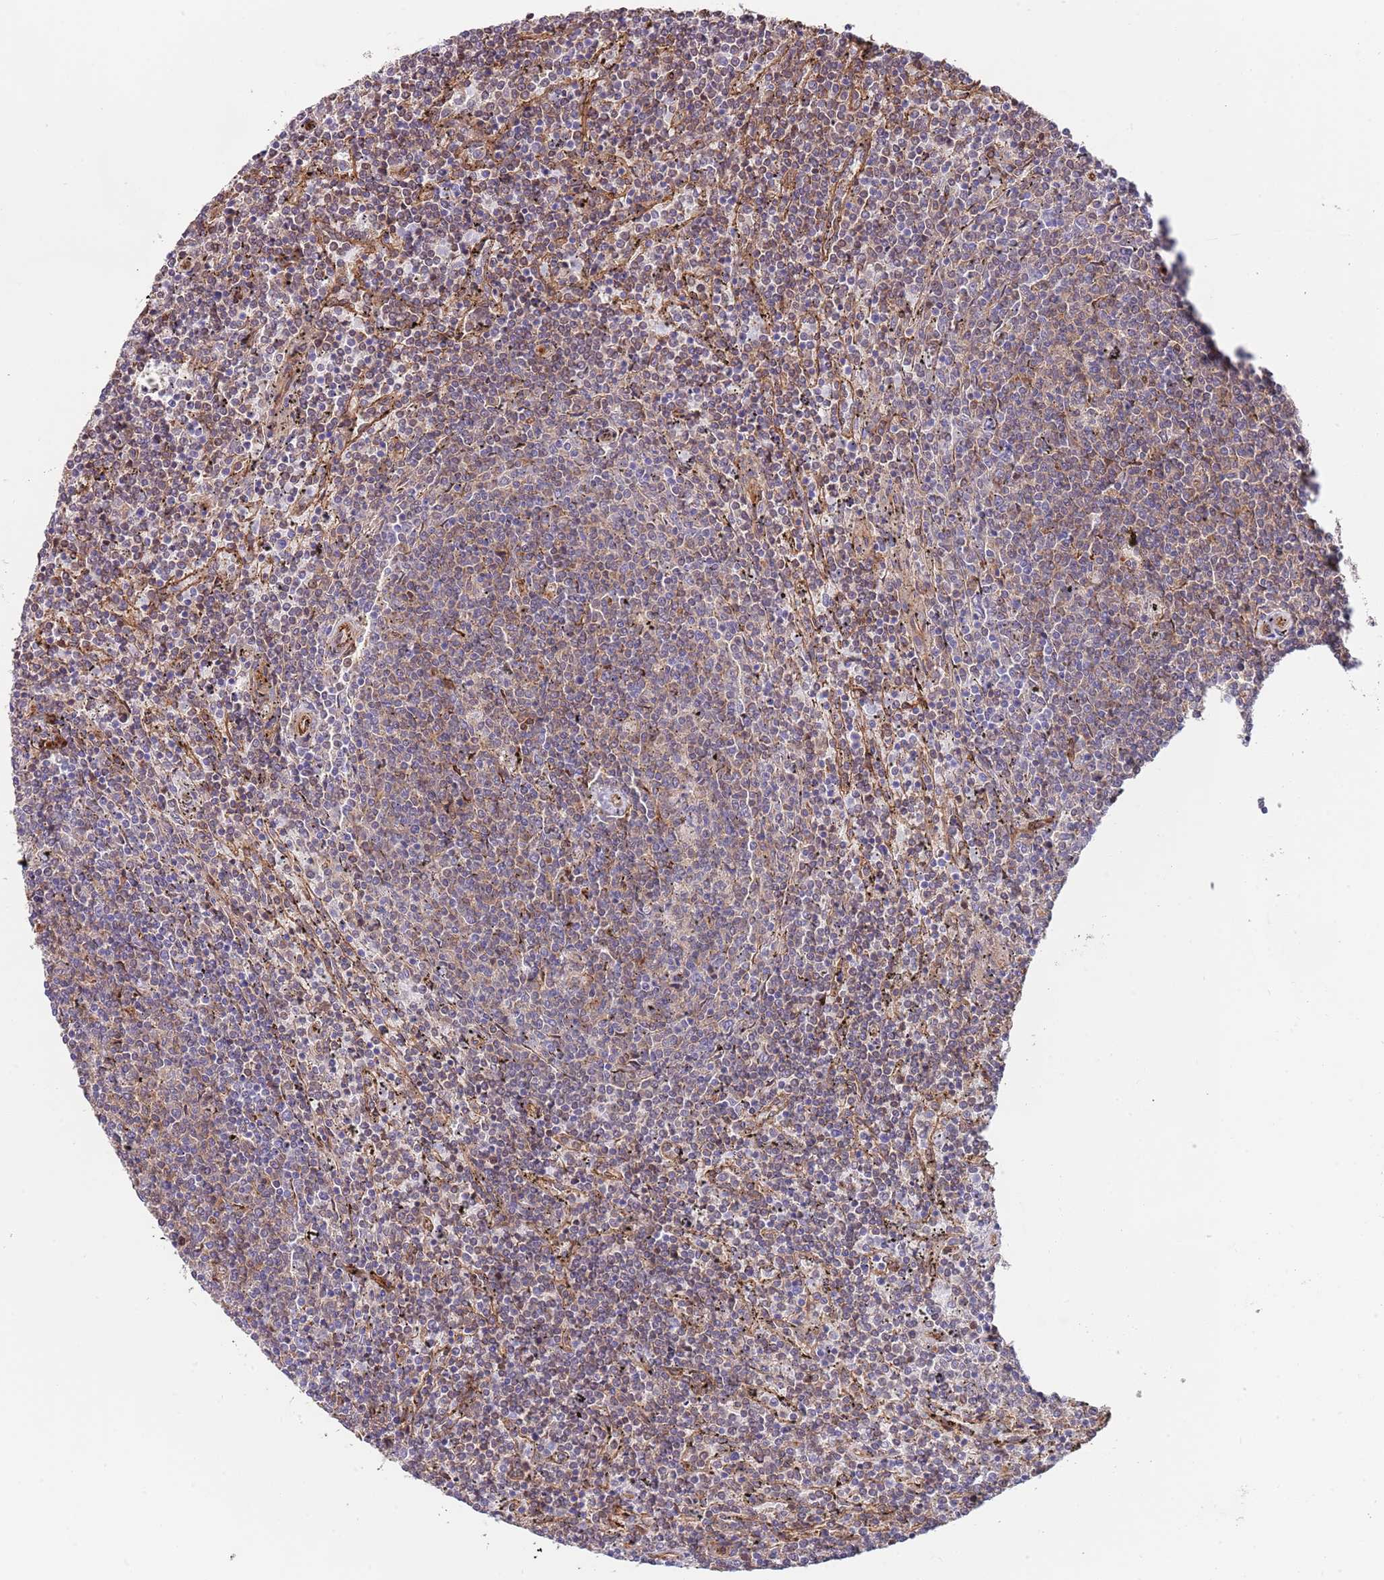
{"staining": {"intensity": "weak", "quantity": "<25%", "location": "cytoplasmic/membranous"}, "tissue": "lymphoma", "cell_type": "Tumor cells", "image_type": "cancer", "snomed": [{"axis": "morphology", "description": "Malignant lymphoma, non-Hodgkin's type, Low grade"}, {"axis": "topography", "description": "Spleen"}], "caption": "Lymphoma was stained to show a protein in brown. There is no significant expression in tumor cells.", "gene": "BPNT1", "patient": {"sex": "female", "age": 50}}